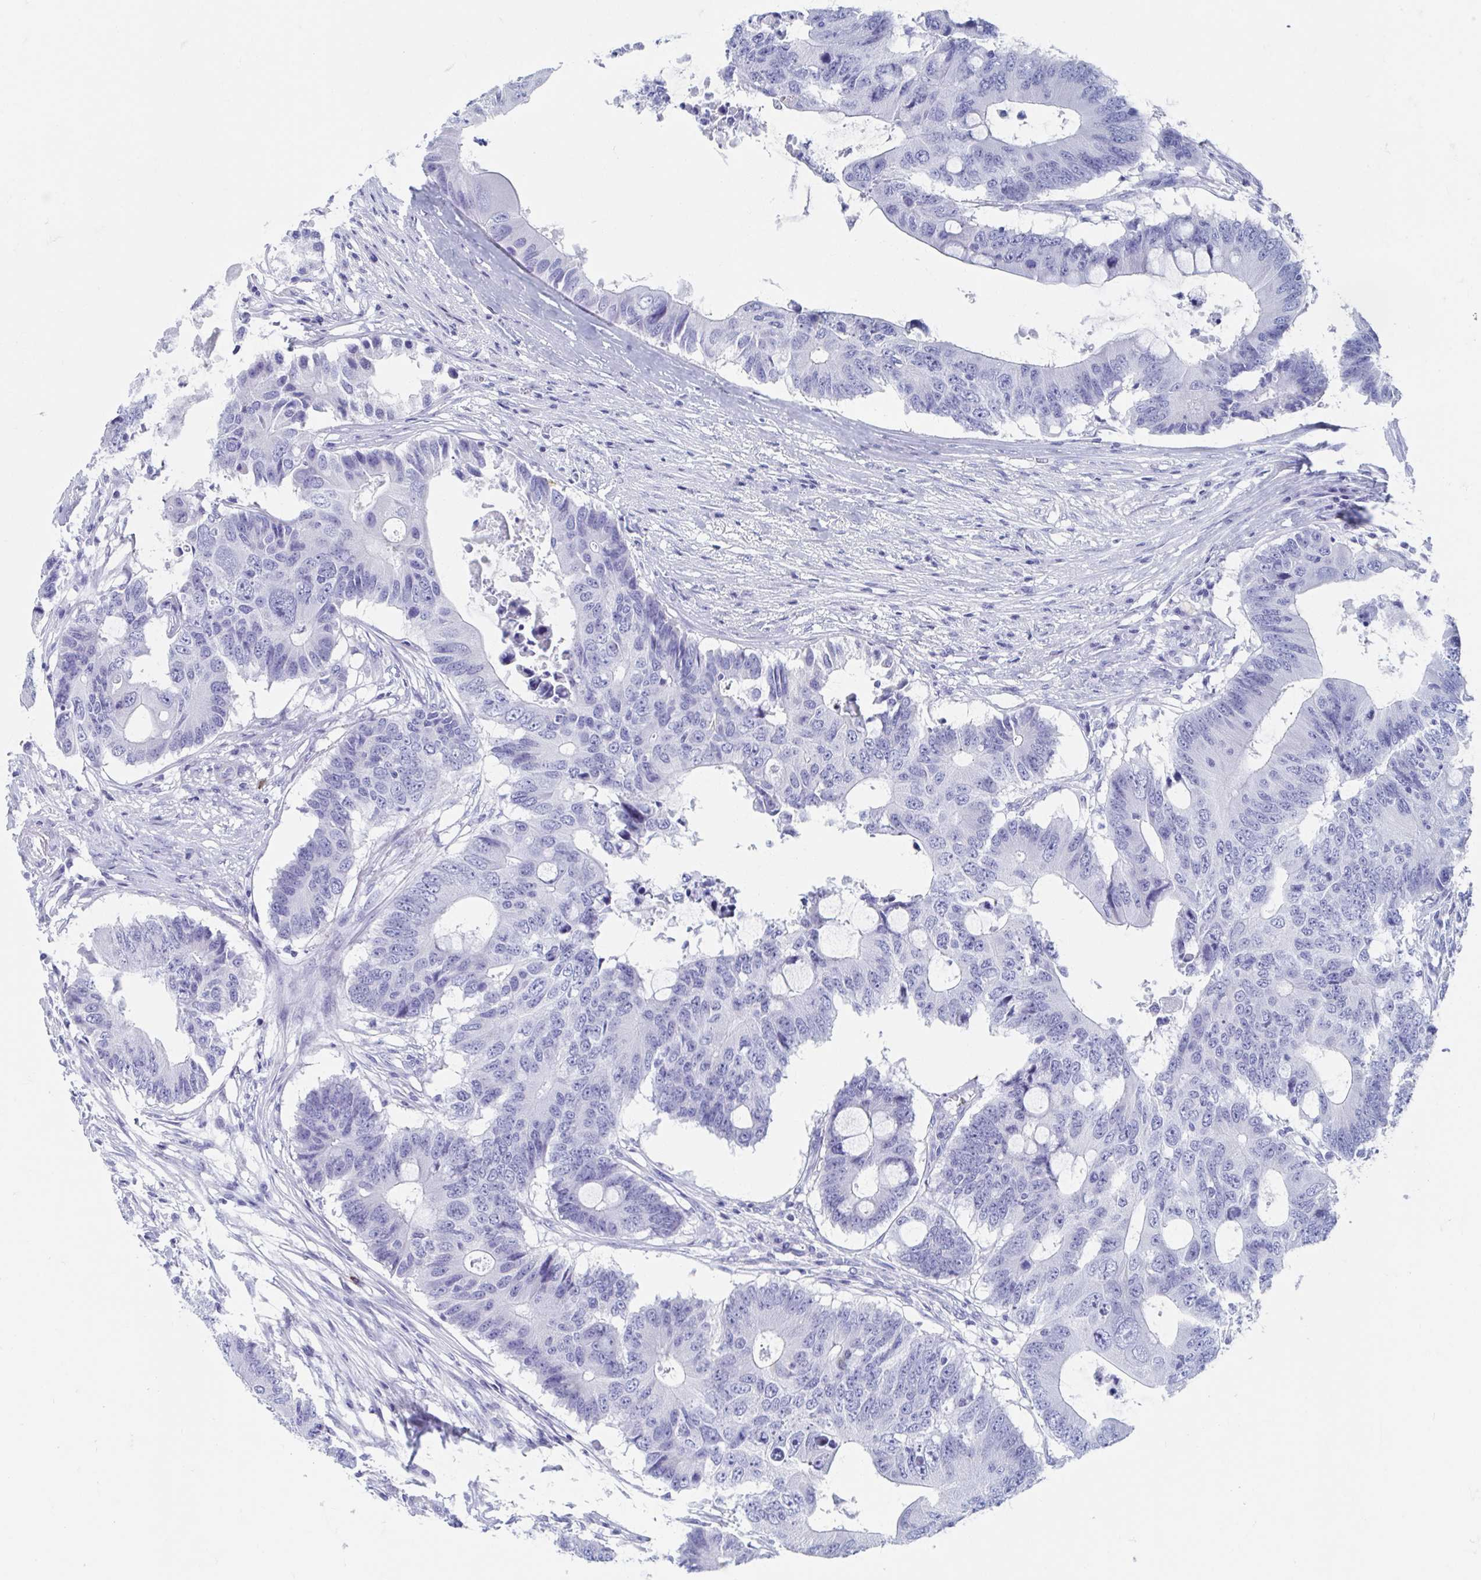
{"staining": {"intensity": "negative", "quantity": "none", "location": "none"}, "tissue": "colorectal cancer", "cell_type": "Tumor cells", "image_type": "cancer", "snomed": [{"axis": "morphology", "description": "Adenocarcinoma, NOS"}, {"axis": "topography", "description": "Colon"}], "caption": "An image of colorectal cancer stained for a protein reveals no brown staining in tumor cells.", "gene": "SHCBP1L", "patient": {"sex": "male", "age": 71}}